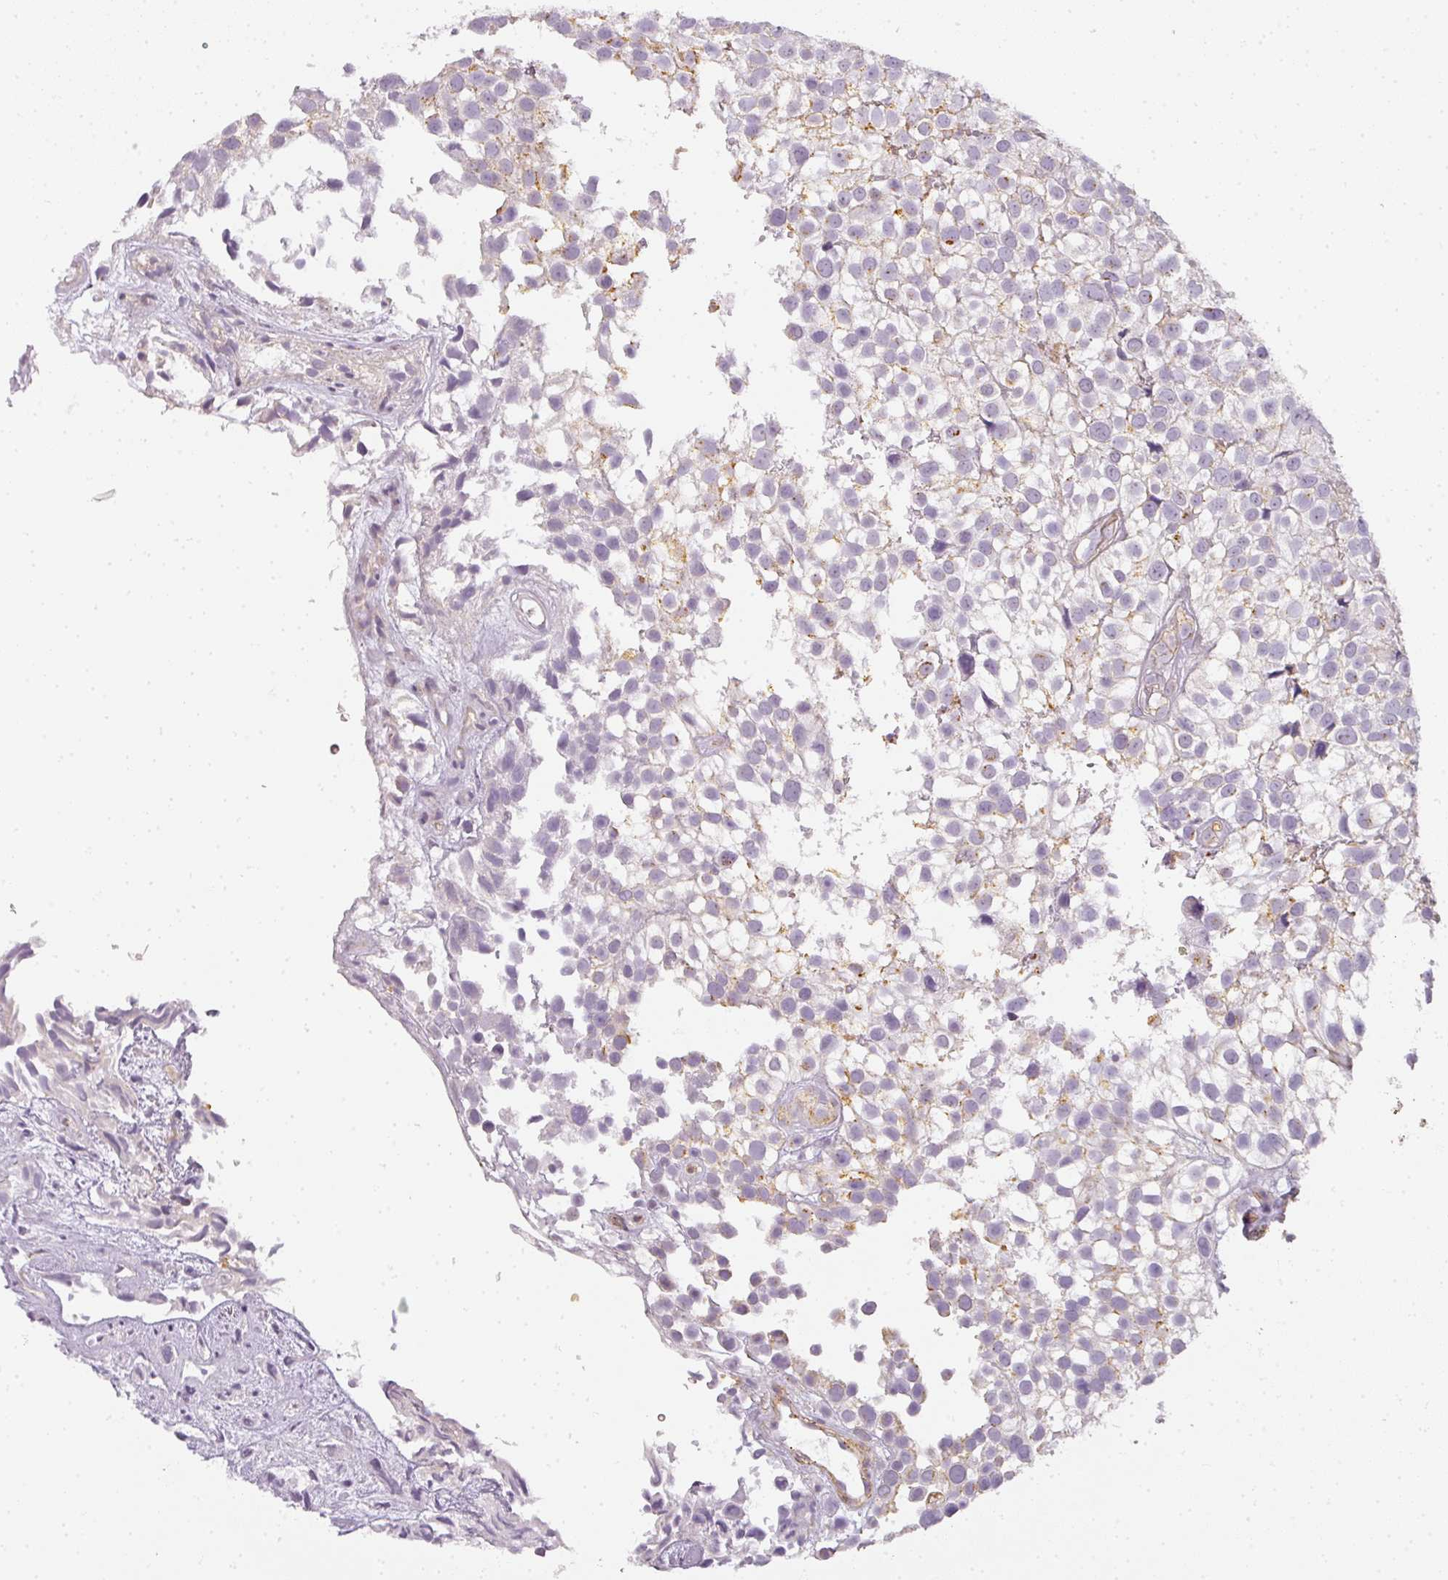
{"staining": {"intensity": "weak", "quantity": "<25%", "location": "cytoplasmic/membranous"}, "tissue": "urothelial cancer", "cell_type": "Tumor cells", "image_type": "cancer", "snomed": [{"axis": "morphology", "description": "Urothelial carcinoma, High grade"}, {"axis": "topography", "description": "Urinary bladder"}], "caption": "DAB (3,3'-diaminobenzidine) immunohistochemical staining of human urothelial cancer reveals no significant staining in tumor cells. (Brightfield microscopy of DAB (3,3'-diaminobenzidine) immunohistochemistry (IHC) at high magnification).", "gene": "TMEM42", "patient": {"sex": "male", "age": 56}}